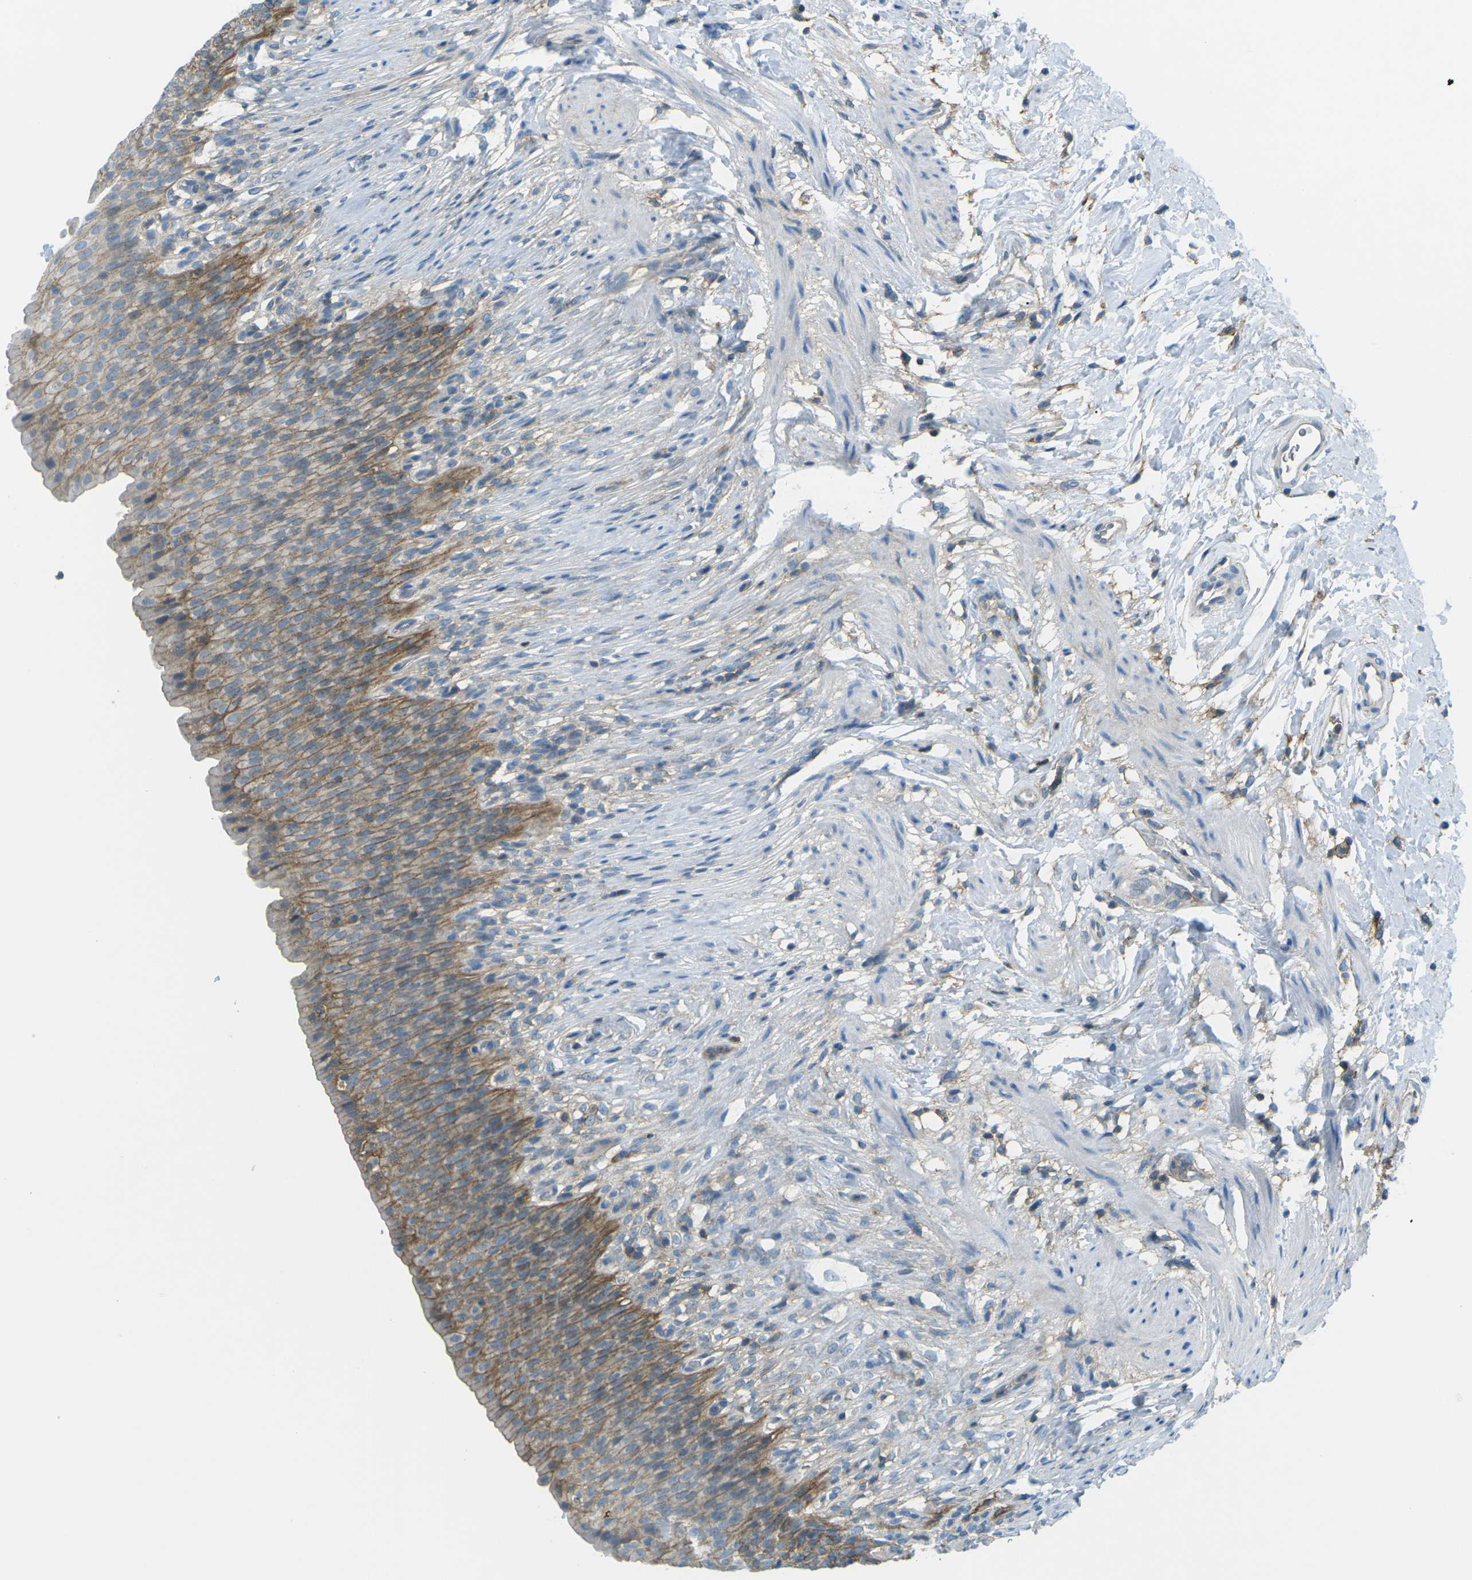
{"staining": {"intensity": "moderate", "quantity": ">75%", "location": "cytoplasmic/membranous"}, "tissue": "urinary bladder", "cell_type": "Urothelial cells", "image_type": "normal", "snomed": [{"axis": "morphology", "description": "Normal tissue, NOS"}, {"axis": "topography", "description": "Urinary bladder"}], "caption": "Normal urinary bladder exhibits moderate cytoplasmic/membranous expression in about >75% of urothelial cells, visualized by immunohistochemistry.", "gene": "CD47", "patient": {"sex": "female", "age": 79}}